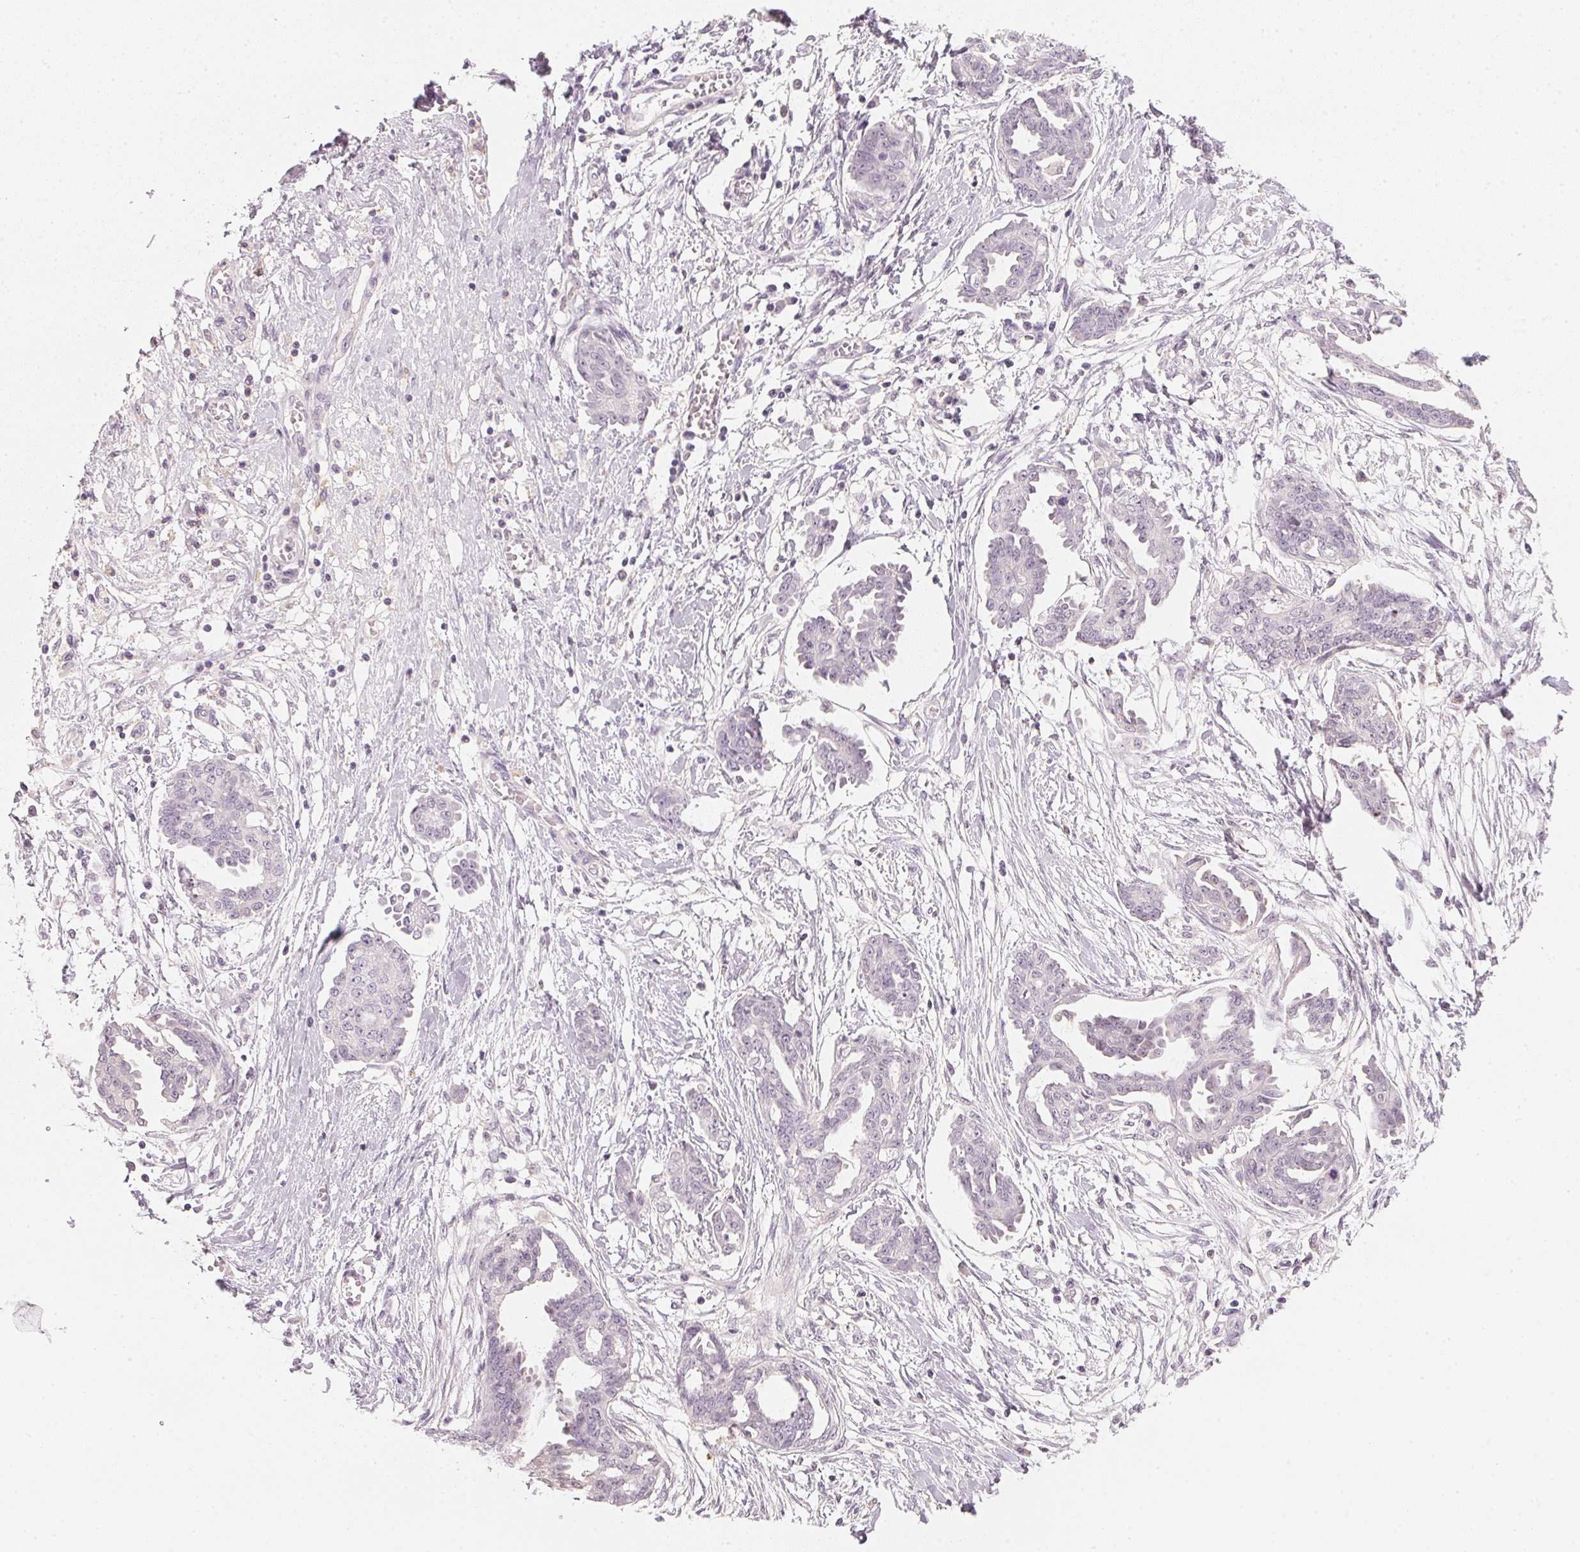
{"staining": {"intensity": "negative", "quantity": "none", "location": "none"}, "tissue": "ovarian cancer", "cell_type": "Tumor cells", "image_type": "cancer", "snomed": [{"axis": "morphology", "description": "Cystadenocarcinoma, serous, NOS"}, {"axis": "topography", "description": "Ovary"}], "caption": "Immunohistochemistry (IHC) micrograph of neoplastic tissue: human ovarian cancer stained with DAB (3,3'-diaminobenzidine) demonstrates no significant protein positivity in tumor cells.", "gene": "CFAP276", "patient": {"sex": "female", "age": 71}}